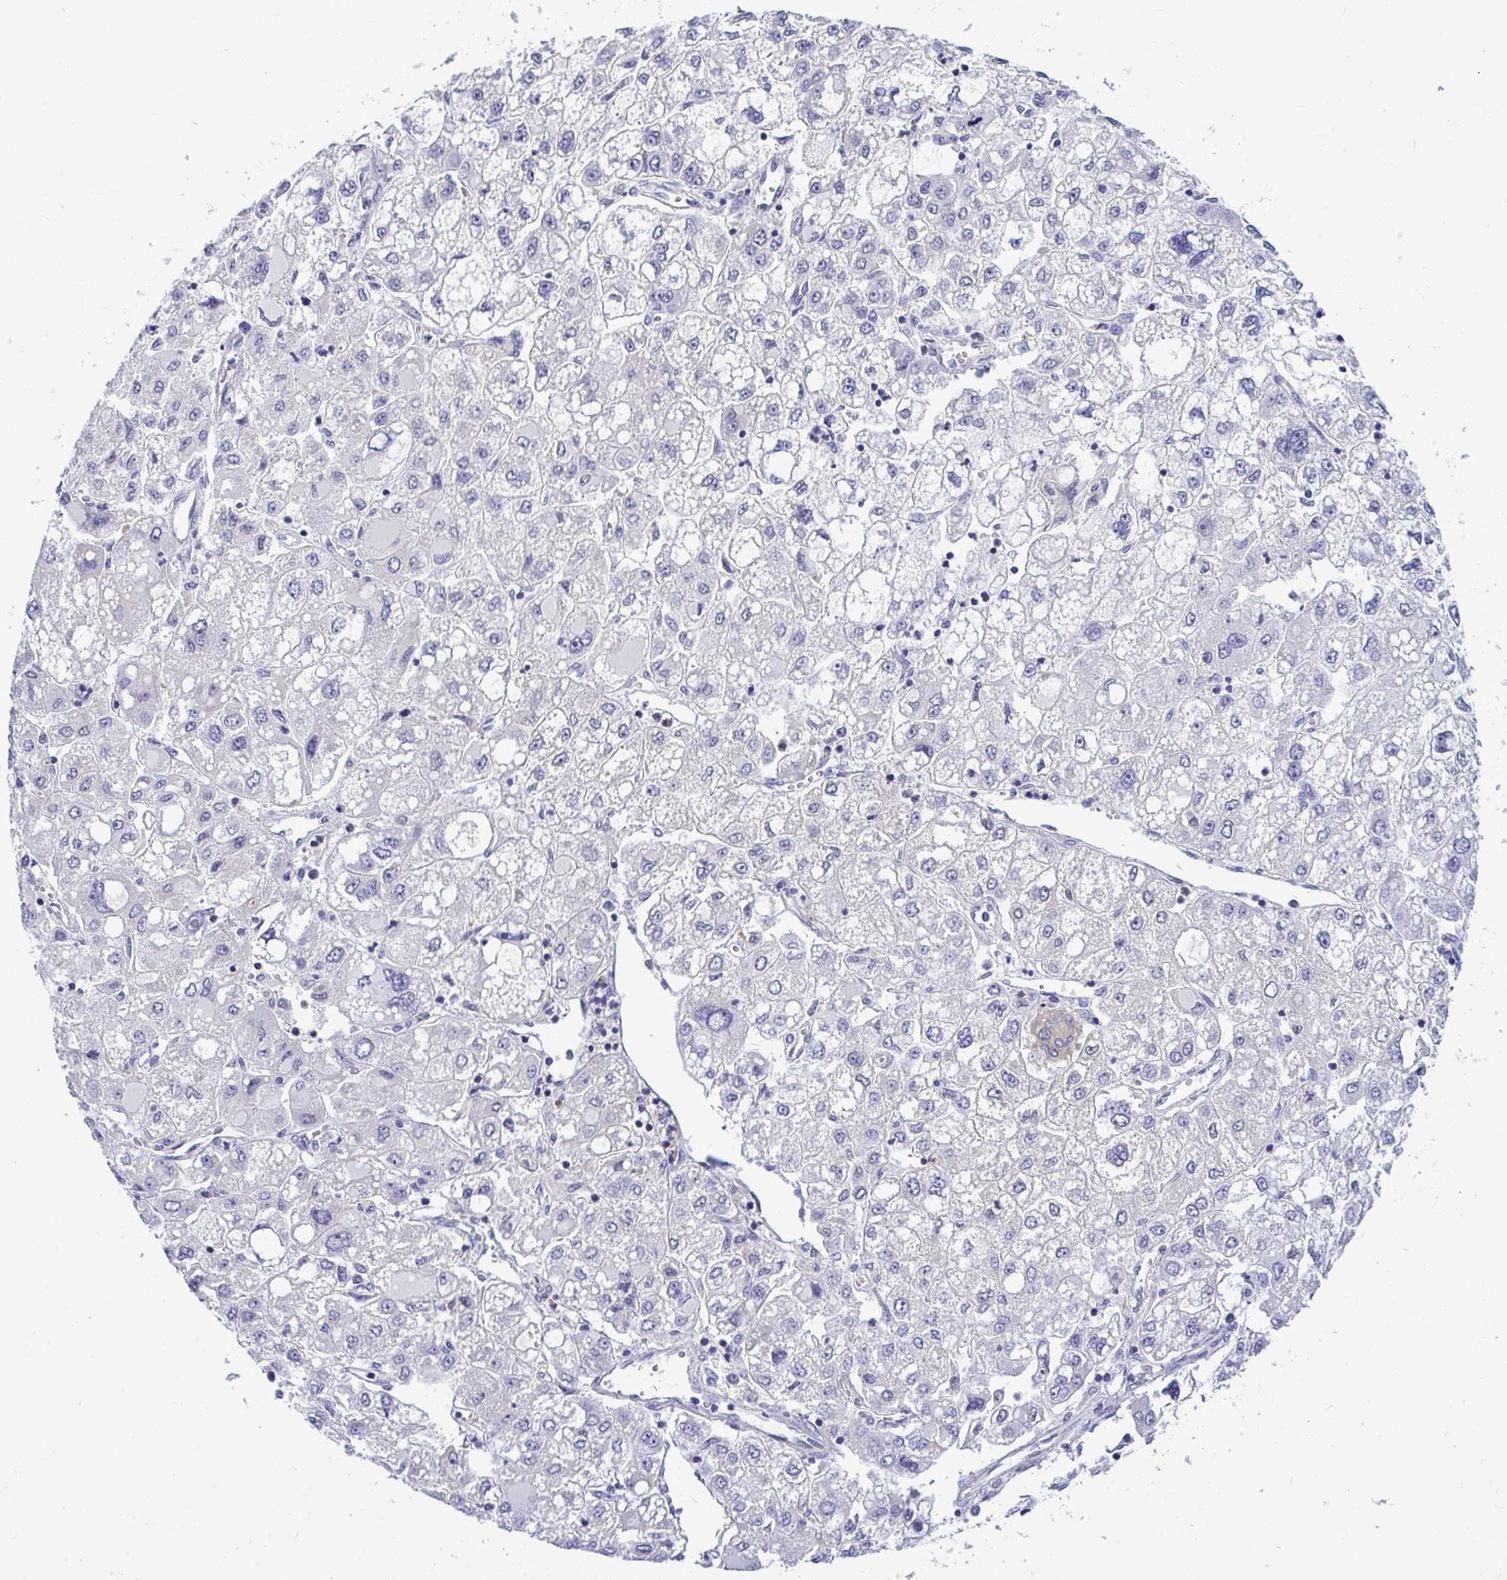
{"staining": {"intensity": "negative", "quantity": "none", "location": "none"}, "tissue": "liver cancer", "cell_type": "Tumor cells", "image_type": "cancer", "snomed": [{"axis": "morphology", "description": "Carcinoma, Hepatocellular, NOS"}, {"axis": "topography", "description": "Liver"}], "caption": "The IHC photomicrograph has no significant expression in tumor cells of liver cancer (hepatocellular carcinoma) tissue.", "gene": "SLC30A6", "patient": {"sex": "male", "age": 40}}